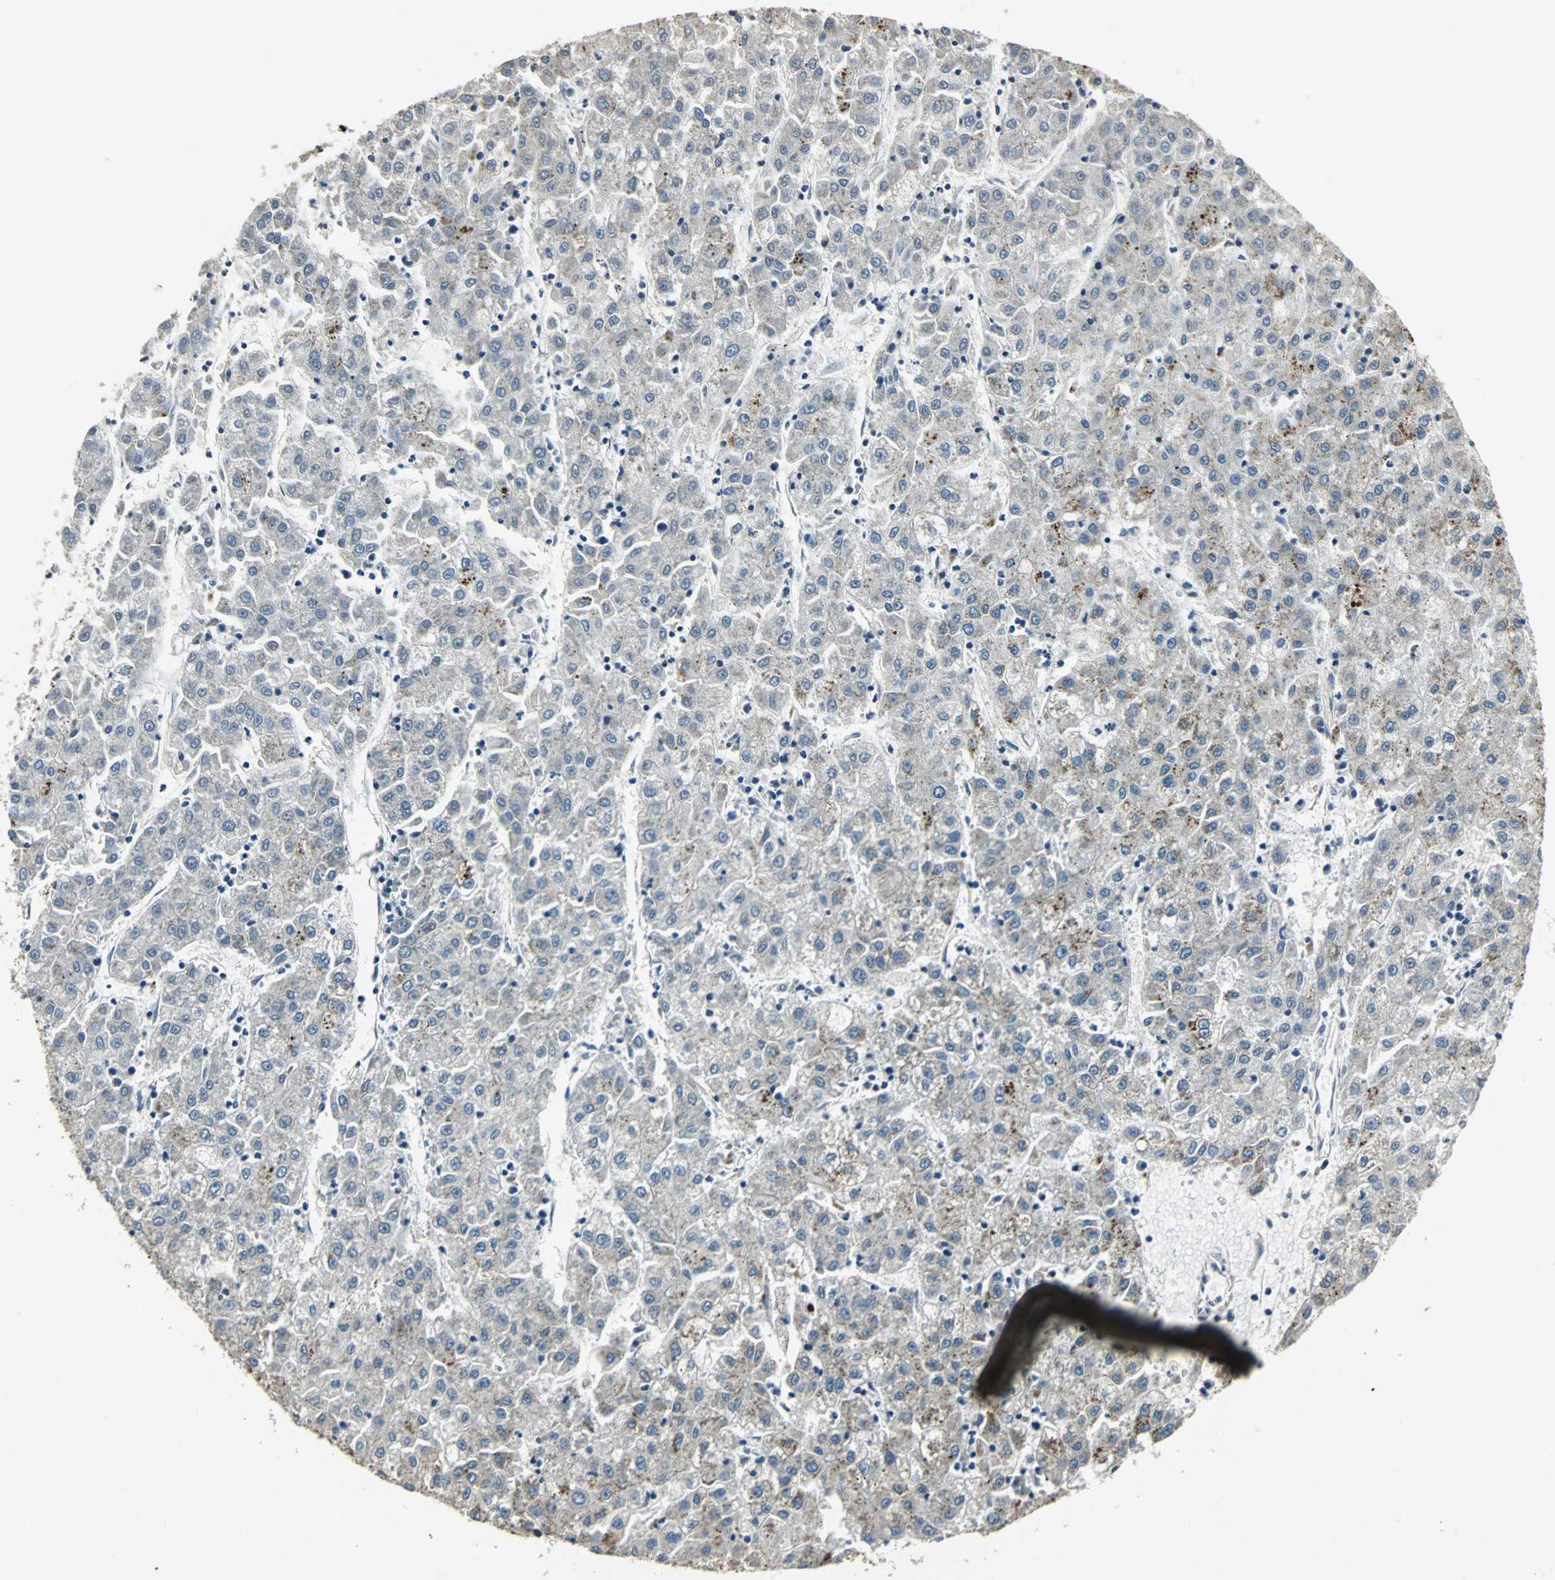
{"staining": {"intensity": "moderate", "quantity": "25%-75%", "location": "cytoplasmic/membranous"}, "tissue": "liver cancer", "cell_type": "Tumor cells", "image_type": "cancer", "snomed": [{"axis": "morphology", "description": "Carcinoma, Hepatocellular, NOS"}, {"axis": "topography", "description": "Liver"}], "caption": "Human liver cancer (hepatocellular carcinoma) stained for a protein (brown) reveals moderate cytoplasmic/membranous positive staining in about 25%-75% of tumor cells.", "gene": "MED4", "patient": {"sex": "male", "age": 72}}